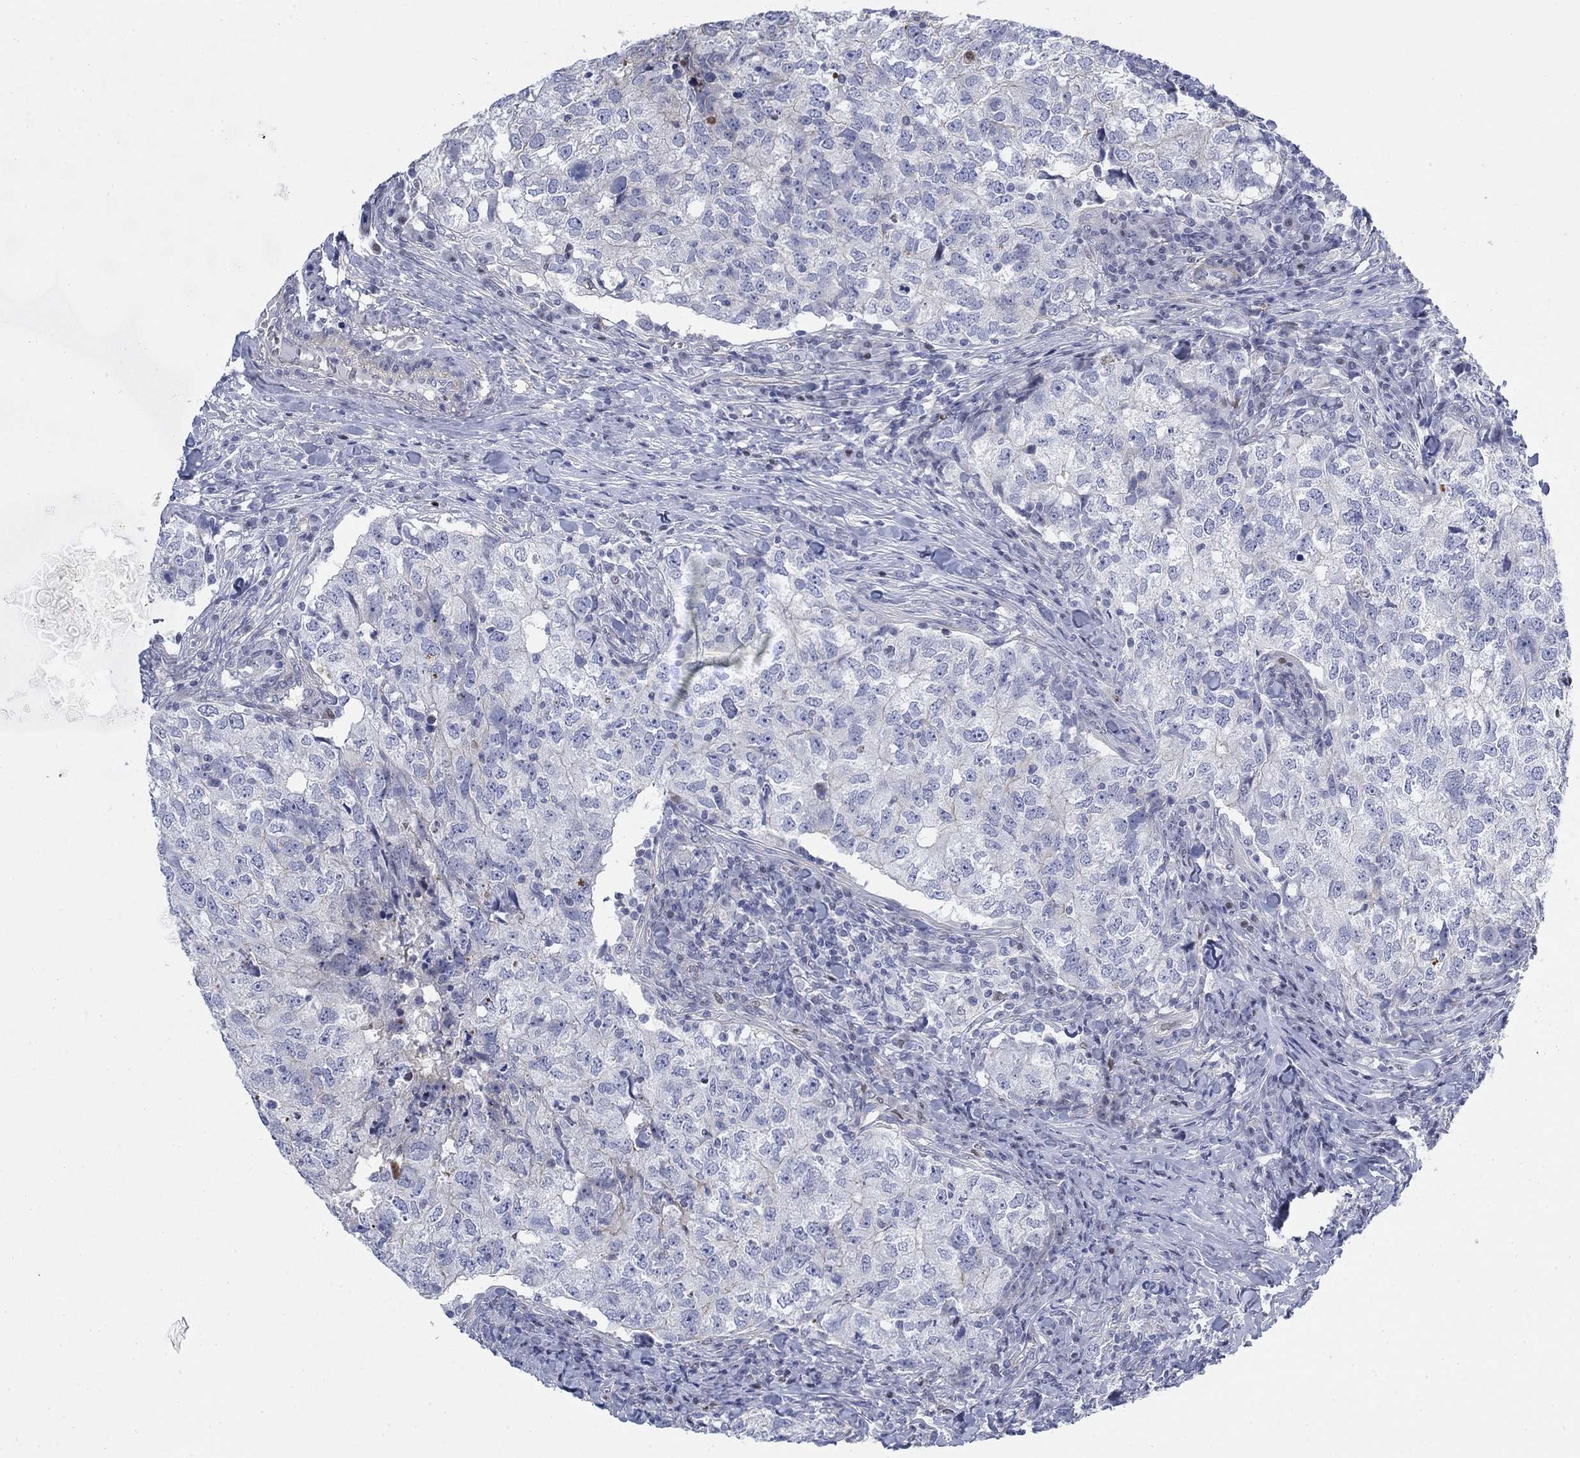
{"staining": {"intensity": "negative", "quantity": "none", "location": "none"}, "tissue": "breast cancer", "cell_type": "Tumor cells", "image_type": "cancer", "snomed": [{"axis": "morphology", "description": "Duct carcinoma"}, {"axis": "topography", "description": "Breast"}], "caption": "Tumor cells are negative for brown protein staining in breast cancer.", "gene": "MYO3A", "patient": {"sex": "female", "age": 30}}